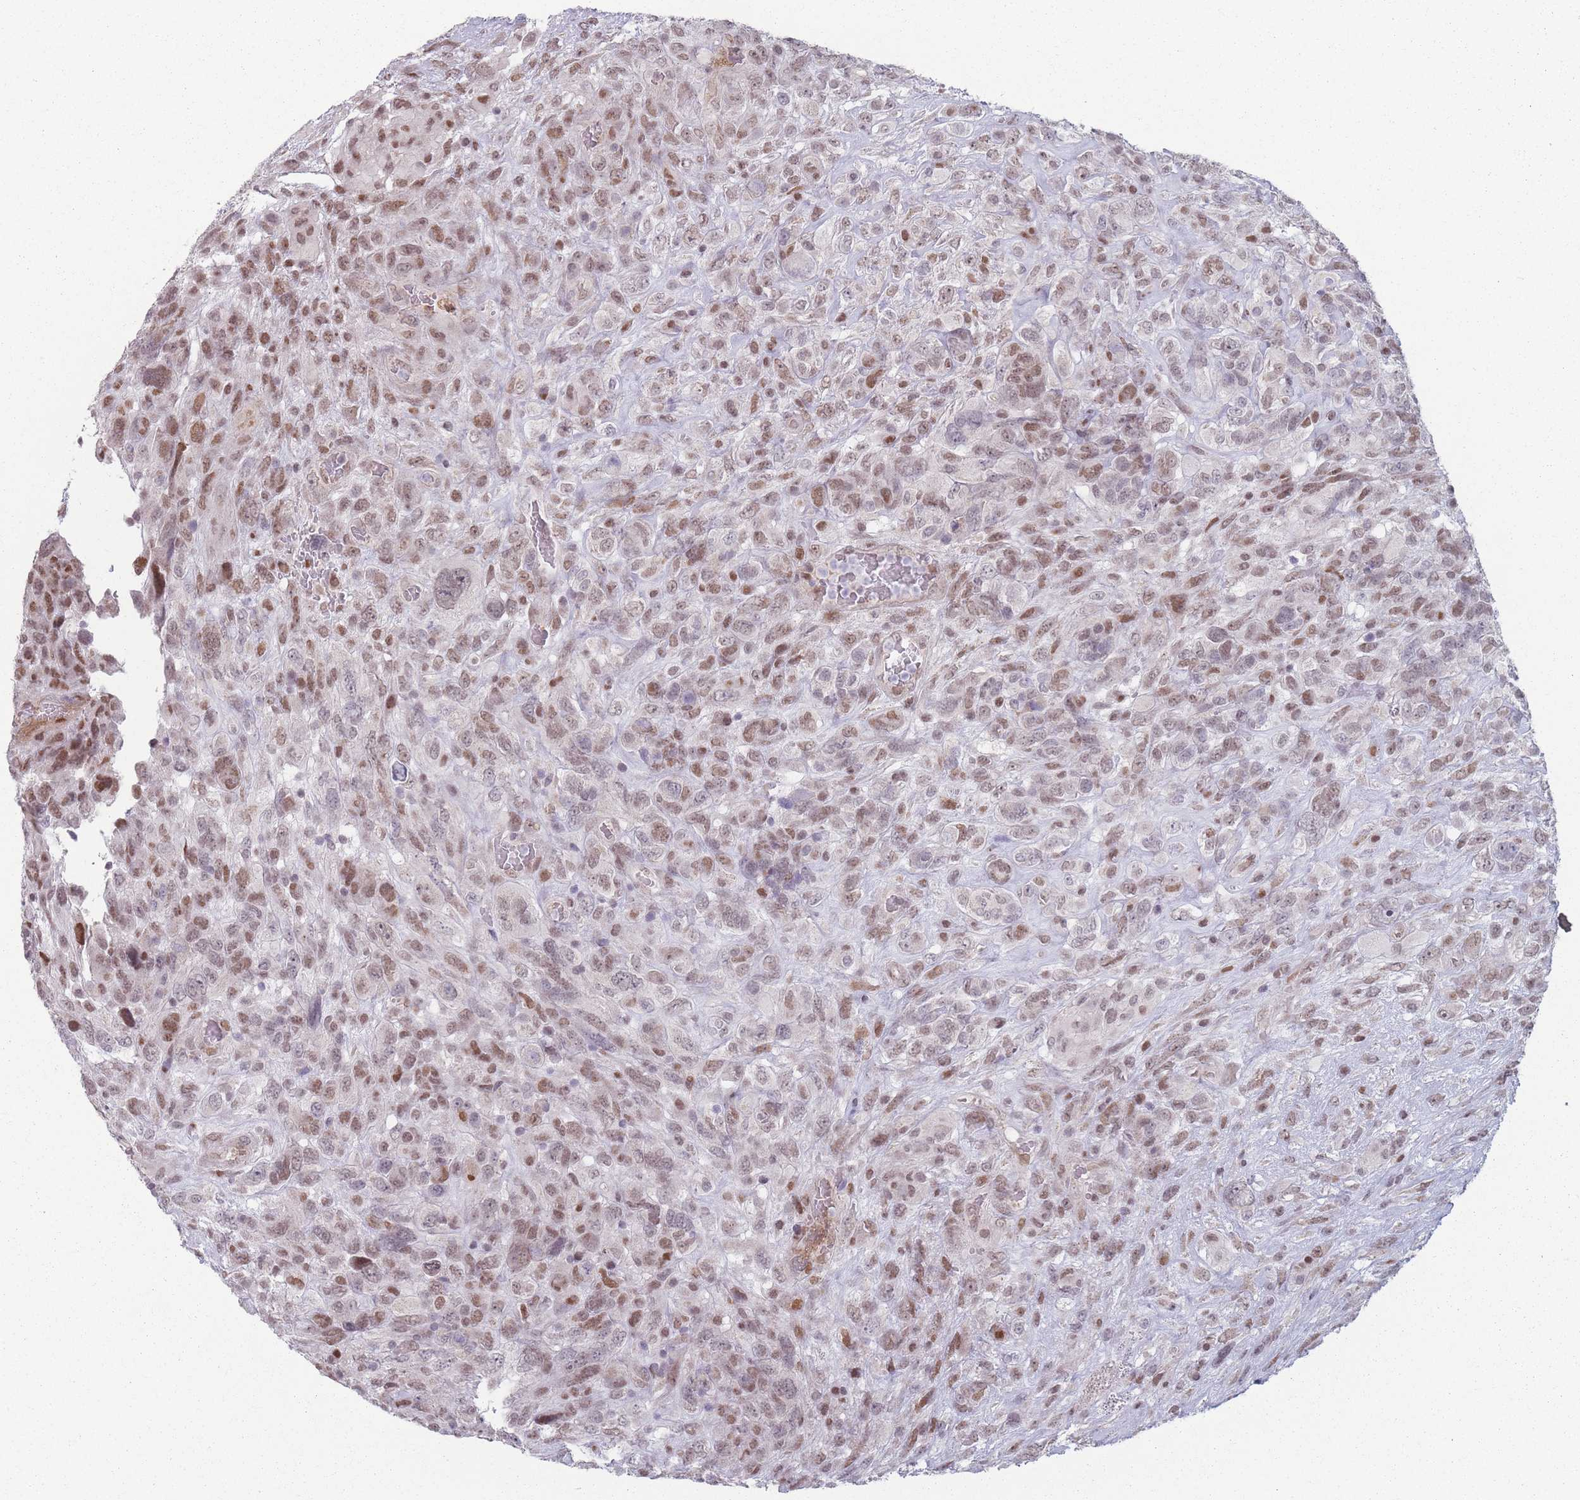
{"staining": {"intensity": "moderate", "quantity": ">75%", "location": "nuclear"}, "tissue": "glioma", "cell_type": "Tumor cells", "image_type": "cancer", "snomed": [{"axis": "morphology", "description": "Glioma, malignant, High grade"}, {"axis": "topography", "description": "Brain"}], "caption": "Immunohistochemical staining of glioma reveals medium levels of moderate nuclear protein expression in about >75% of tumor cells. Nuclei are stained in blue.", "gene": "SH3BGRL2", "patient": {"sex": "male", "age": 61}}